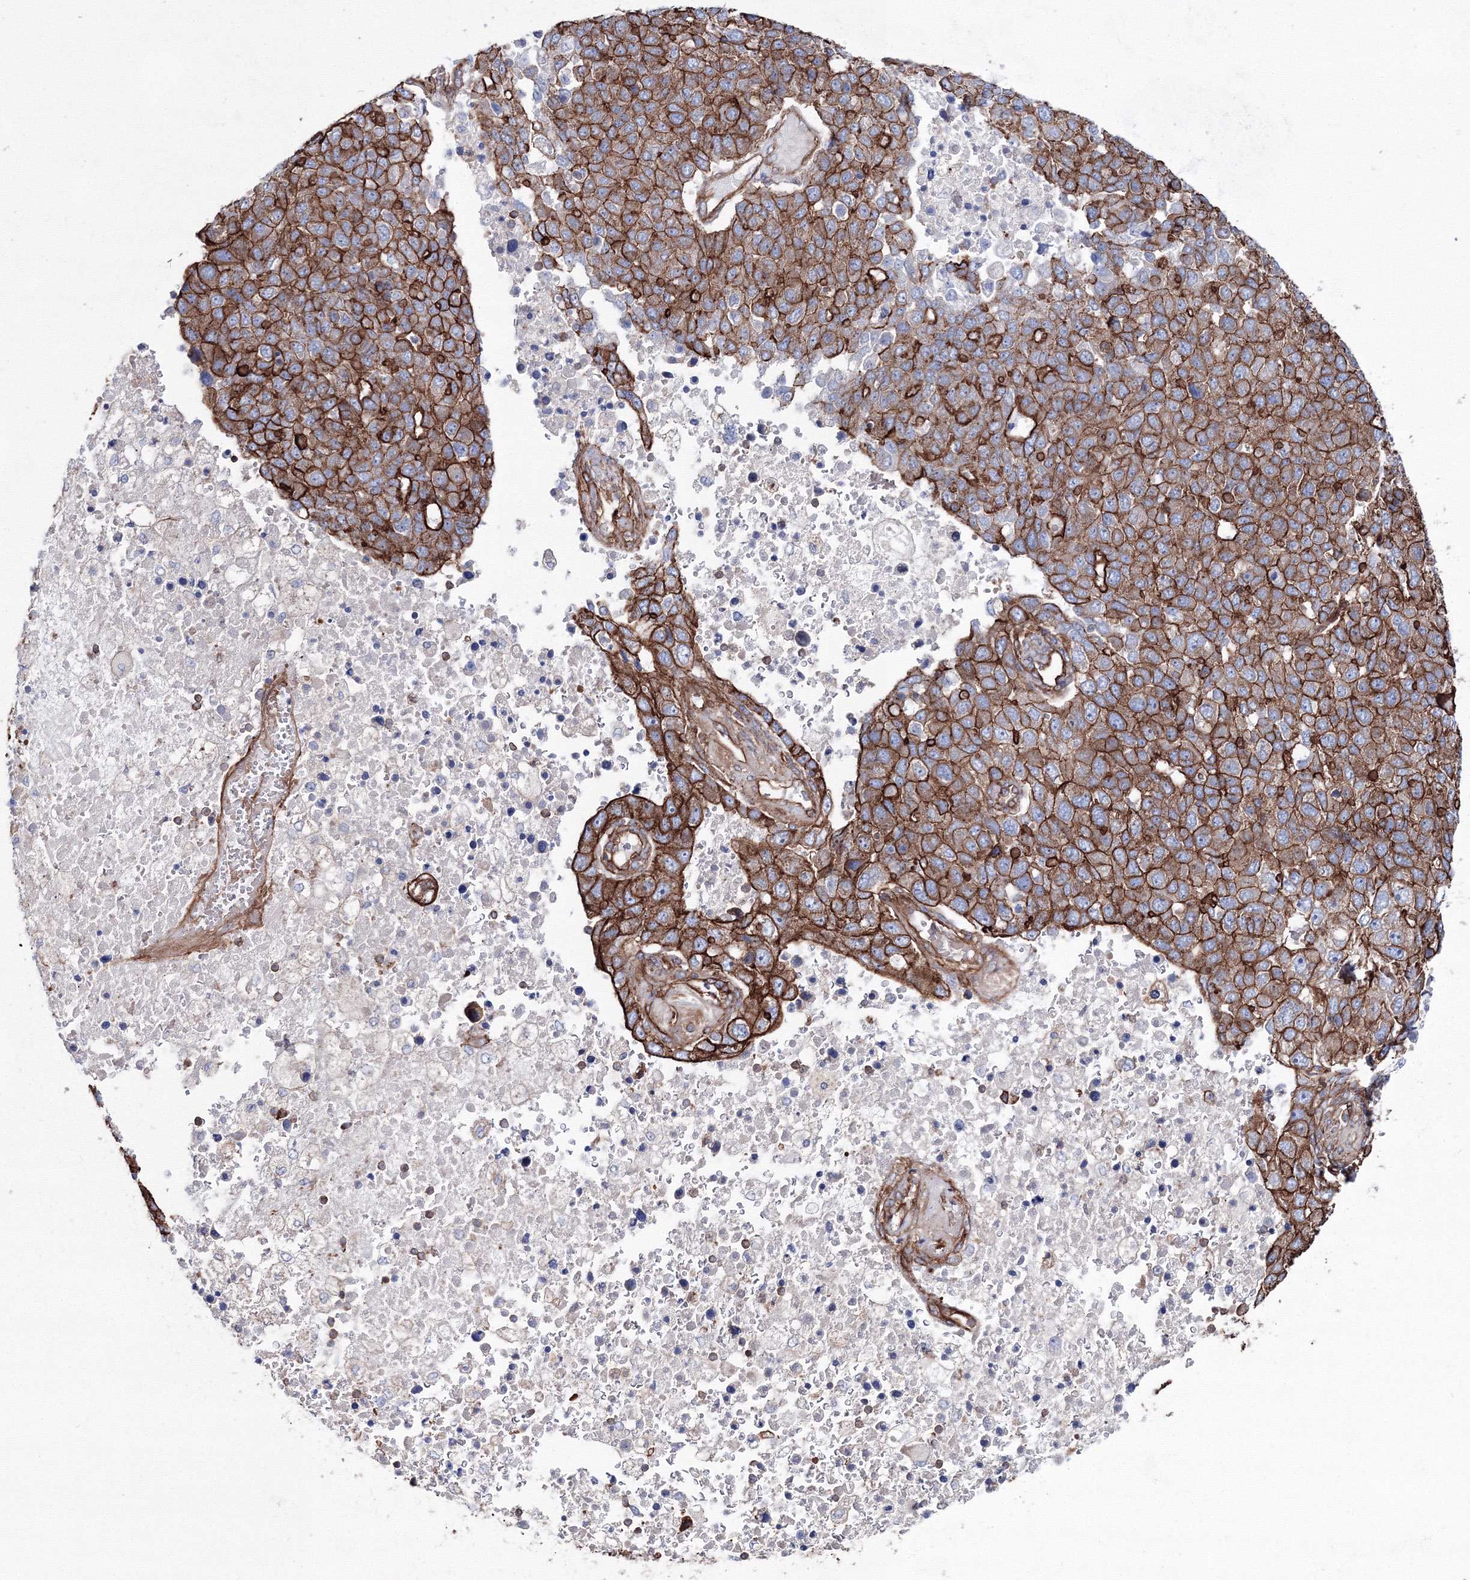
{"staining": {"intensity": "strong", "quantity": ">75%", "location": "cytoplasmic/membranous"}, "tissue": "pancreatic cancer", "cell_type": "Tumor cells", "image_type": "cancer", "snomed": [{"axis": "morphology", "description": "Adenocarcinoma, NOS"}, {"axis": "topography", "description": "Pancreas"}], "caption": "Tumor cells demonstrate high levels of strong cytoplasmic/membranous positivity in approximately >75% of cells in pancreatic adenocarcinoma.", "gene": "ANKRD37", "patient": {"sex": "female", "age": 61}}